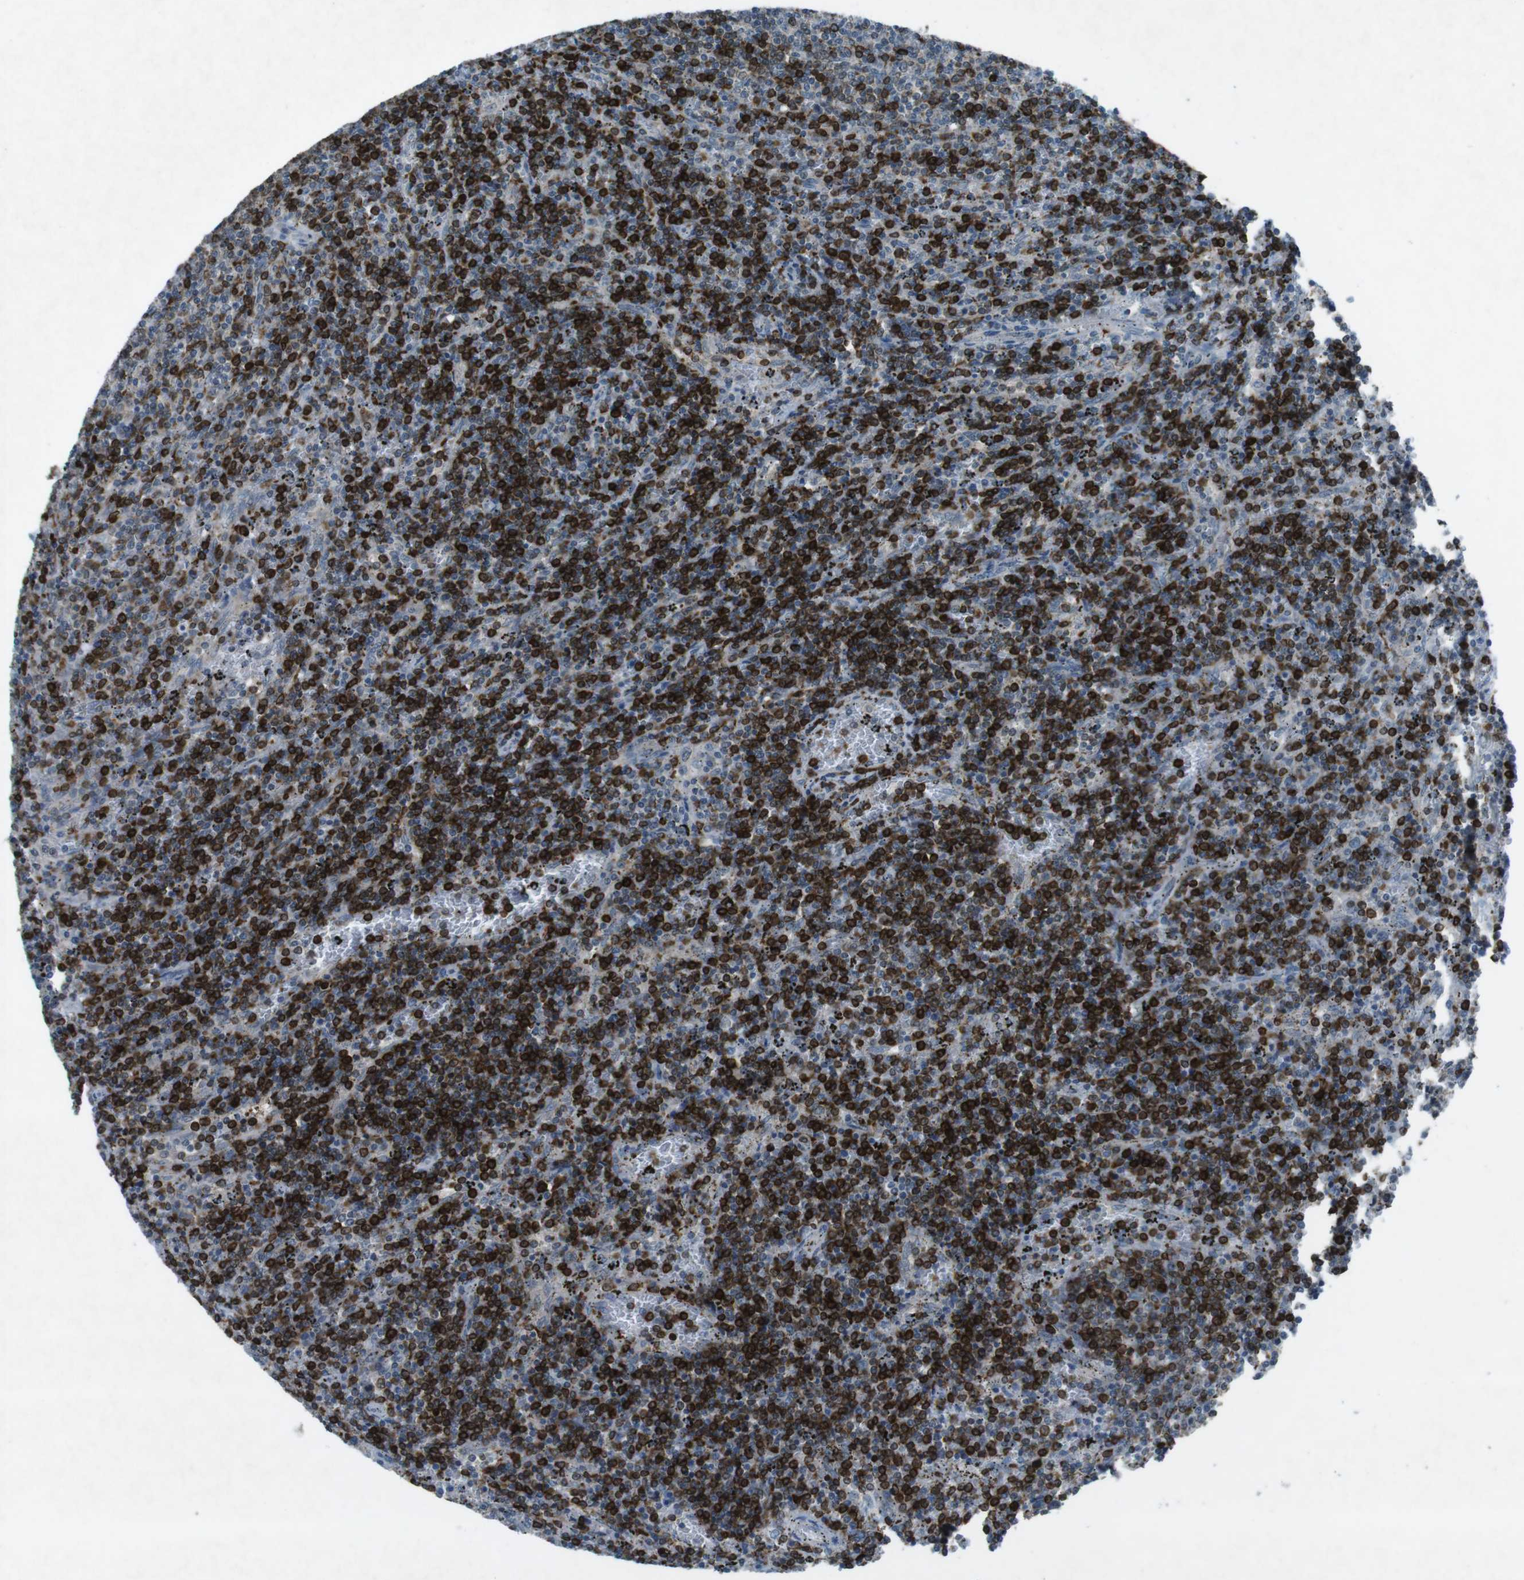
{"staining": {"intensity": "strong", "quantity": ">75%", "location": "cytoplasmic/membranous"}, "tissue": "lymphoma", "cell_type": "Tumor cells", "image_type": "cancer", "snomed": [{"axis": "morphology", "description": "Malignant lymphoma, non-Hodgkin's type, Low grade"}, {"axis": "topography", "description": "Spleen"}], "caption": "Lymphoma stained with DAB immunohistochemistry shows high levels of strong cytoplasmic/membranous expression in about >75% of tumor cells. The staining was performed using DAB (3,3'-diaminobenzidine) to visualize the protein expression in brown, while the nuclei were stained in blue with hematoxylin (Magnification: 20x).", "gene": "FCRLA", "patient": {"sex": "female", "age": 50}}